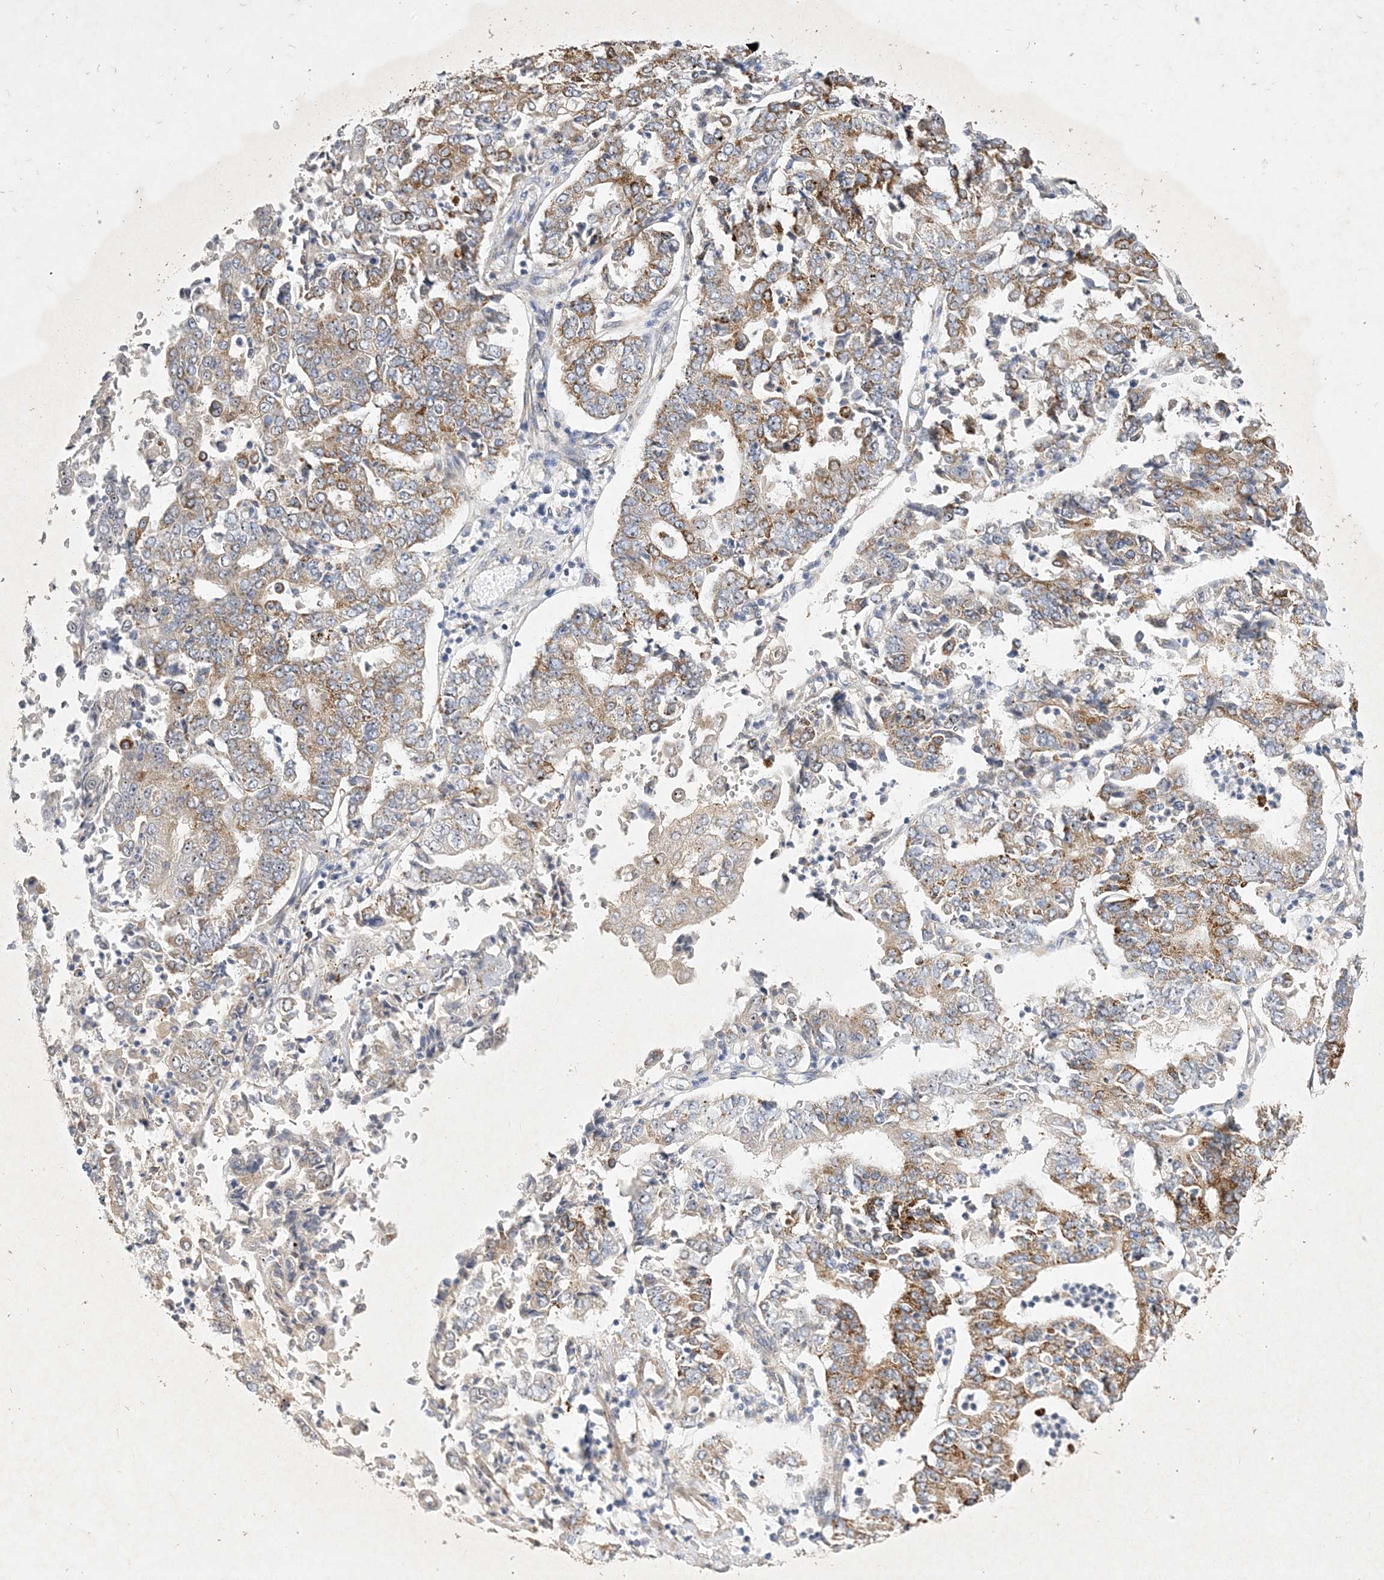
{"staining": {"intensity": "moderate", "quantity": "25%-75%", "location": "cytoplasmic/membranous"}, "tissue": "stomach cancer", "cell_type": "Tumor cells", "image_type": "cancer", "snomed": [{"axis": "morphology", "description": "Adenocarcinoma, NOS"}, {"axis": "topography", "description": "Stomach"}], "caption": "A medium amount of moderate cytoplasmic/membranous positivity is identified in approximately 25%-75% of tumor cells in stomach cancer (adenocarcinoma) tissue.", "gene": "FEZ2", "patient": {"sex": "male", "age": 76}}